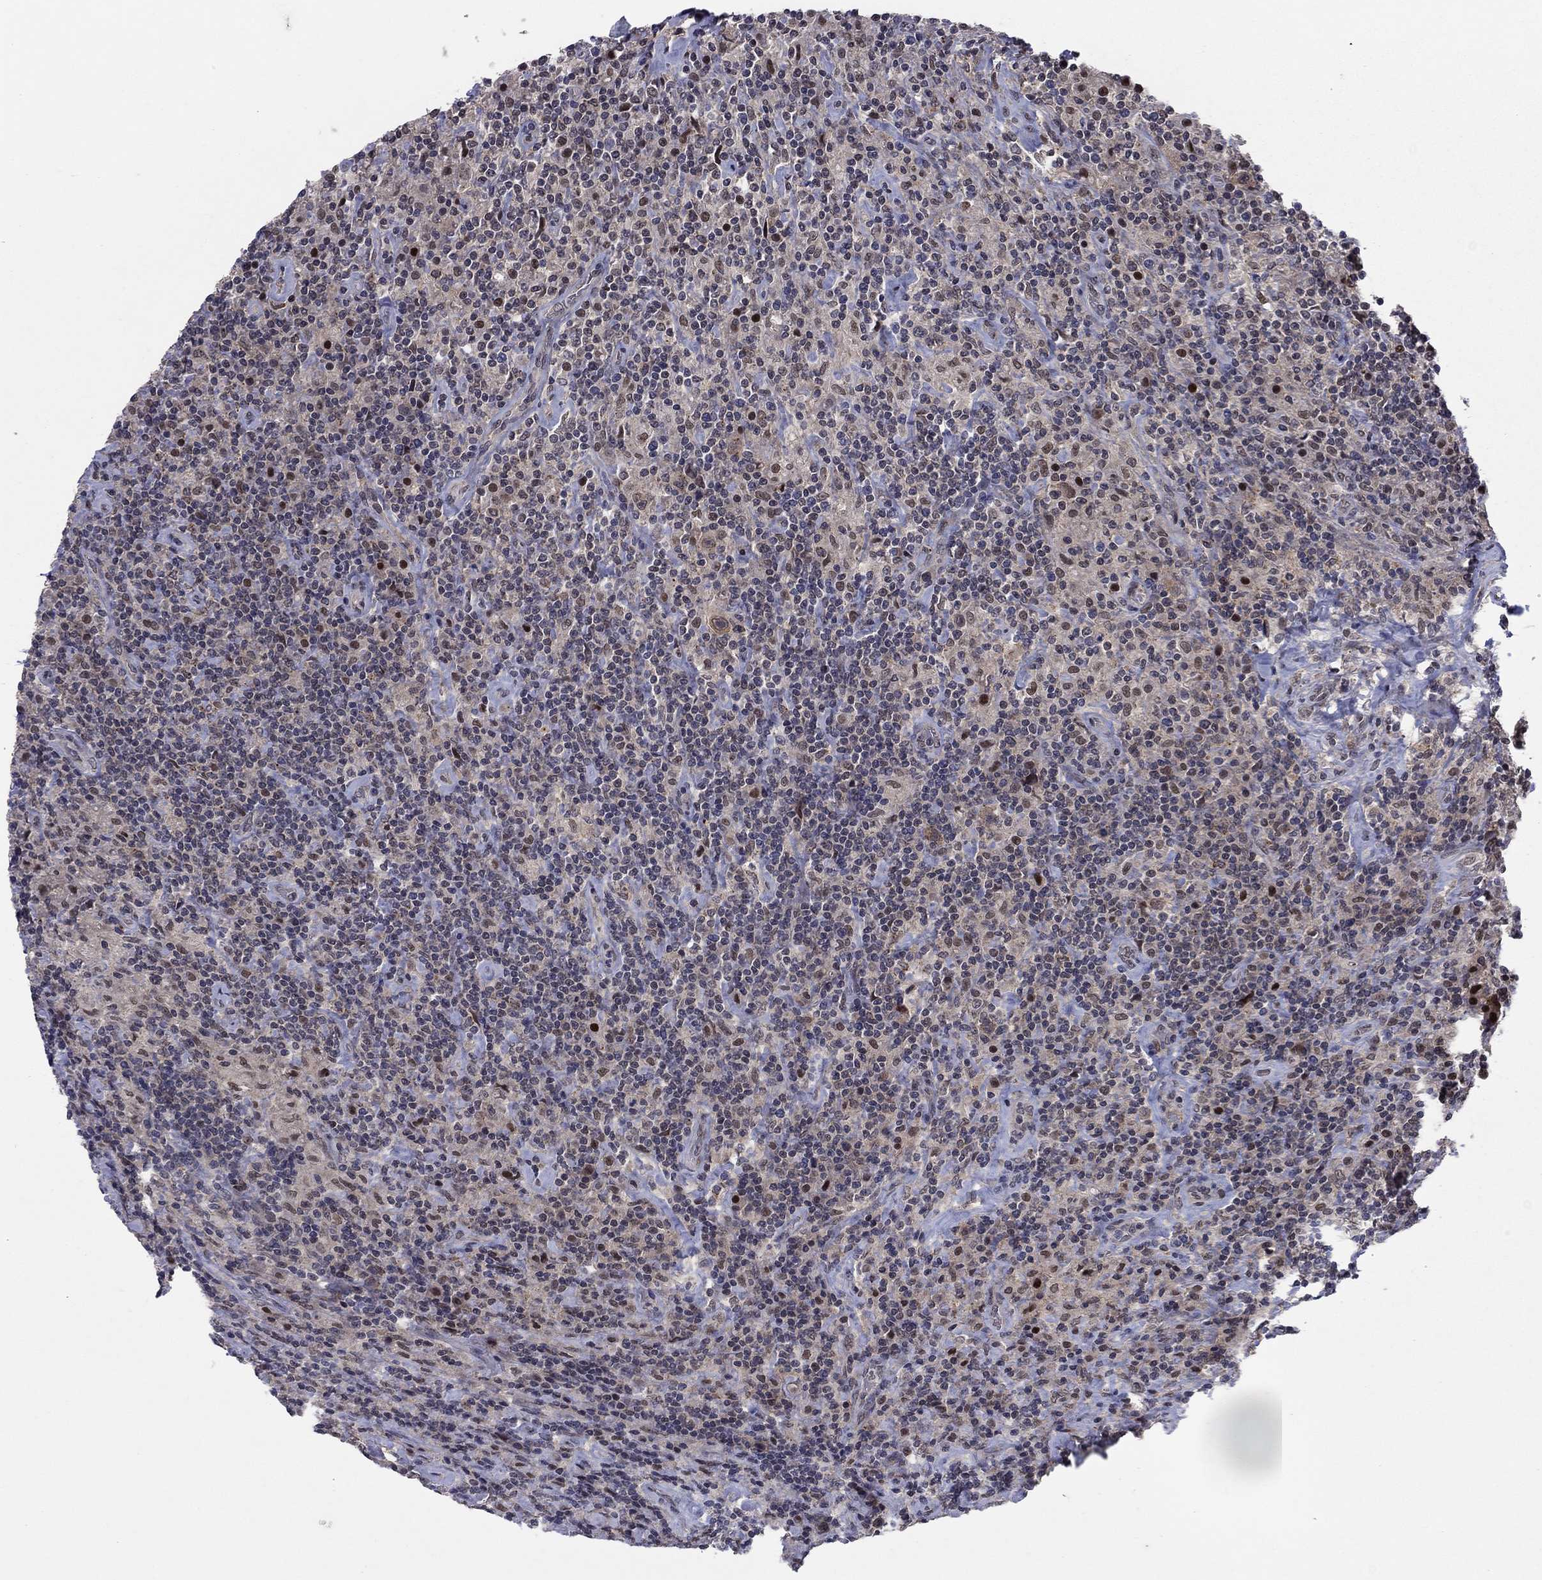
{"staining": {"intensity": "negative", "quantity": "none", "location": "none"}, "tissue": "lymphoma", "cell_type": "Tumor cells", "image_type": "cancer", "snomed": [{"axis": "morphology", "description": "Hodgkin's disease, NOS"}, {"axis": "topography", "description": "Lymph node"}], "caption": "Hodgkin's disease was stained to show a protein in brown. There is no significant staining in tumor cells.", "gene": "PSMC1", "patient": {"sex": "male", "age": 70}}